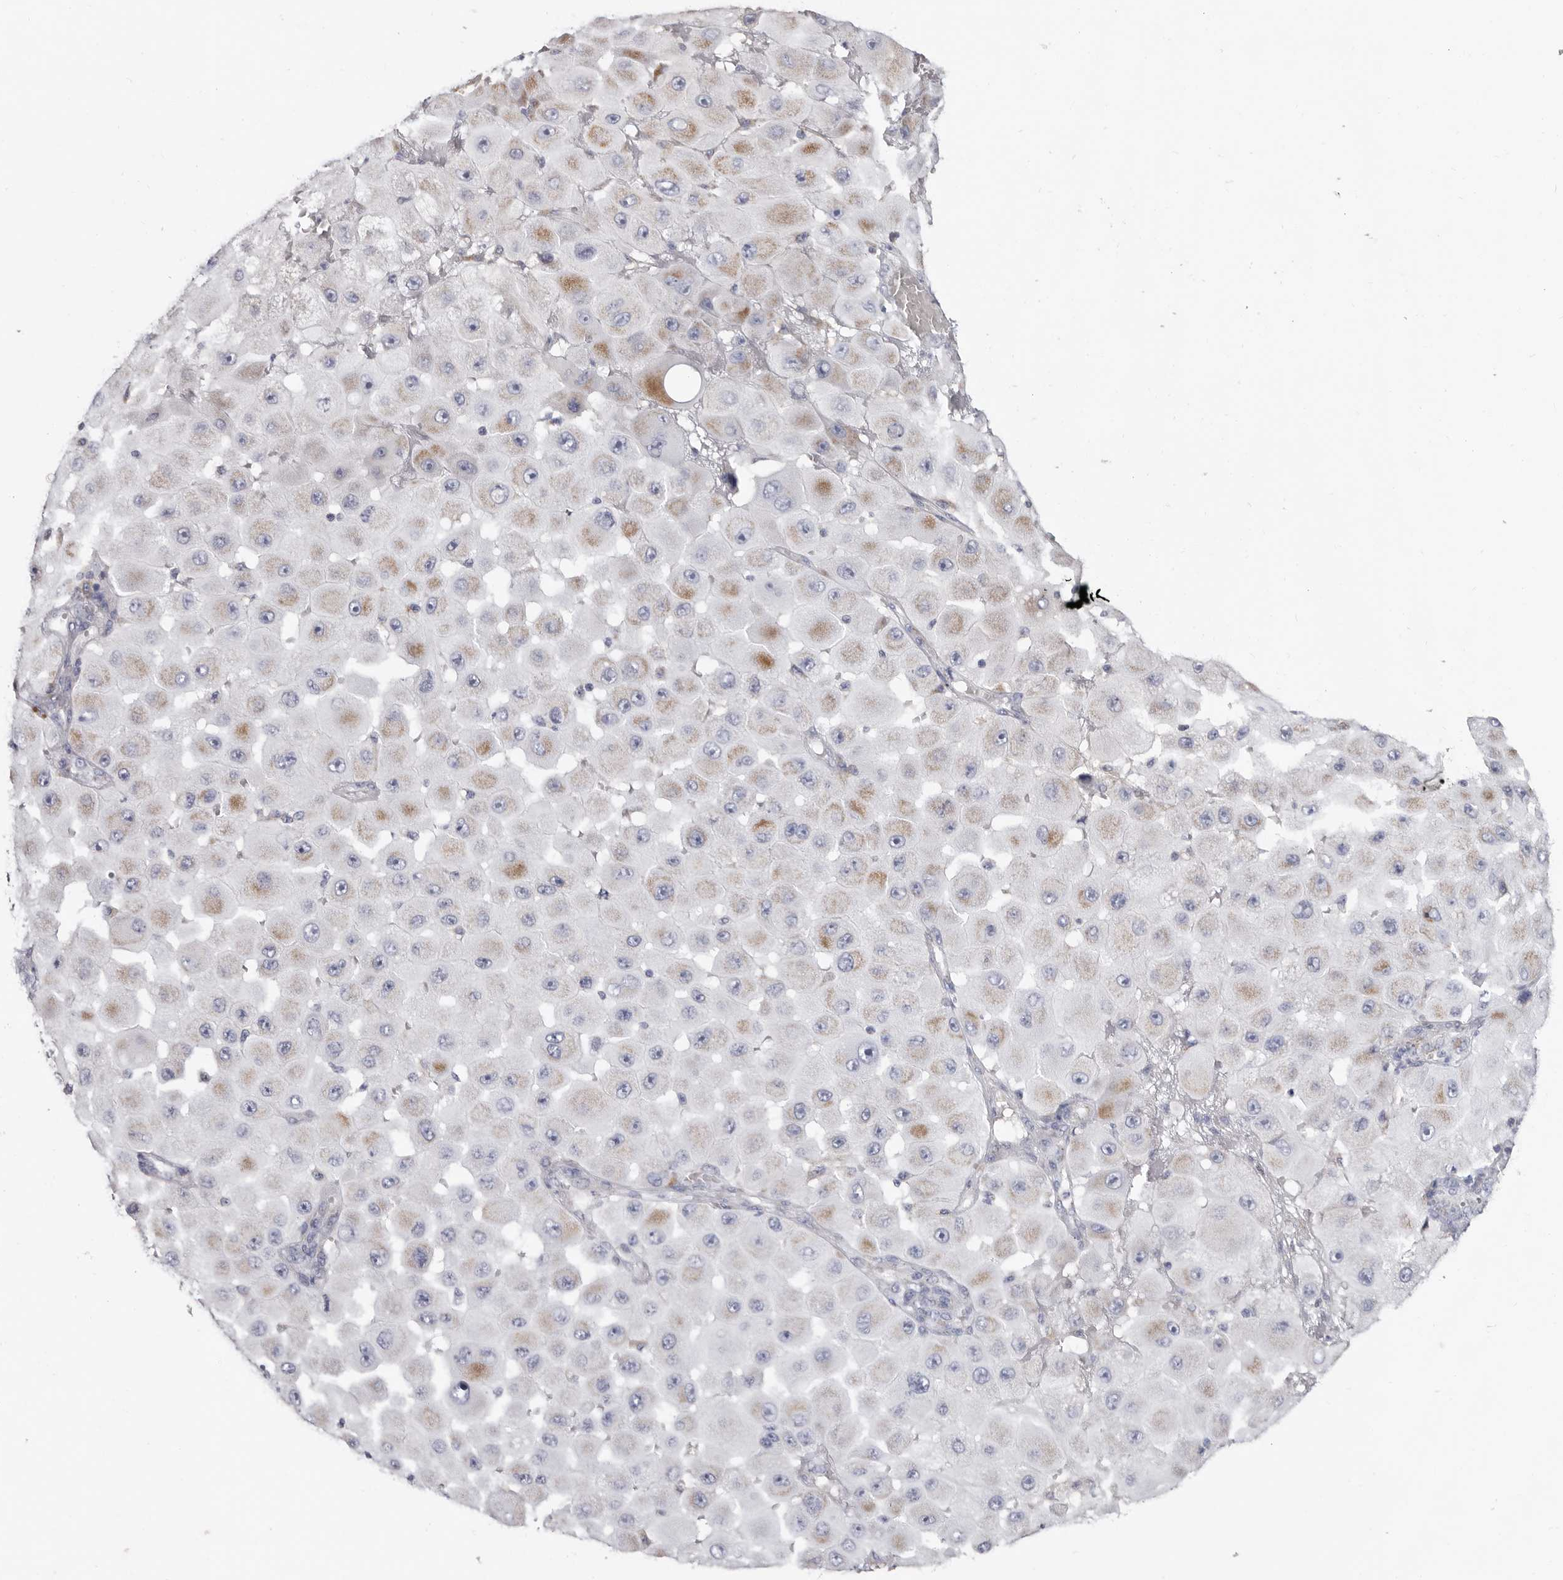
{"staining": {"intensity": "moderate", "quantity": "<25%", "location": "cytoplasmic/membranous"}, "tissue": "melanoma", "cell_type": "Tumor cells", "image_type": "cancer", "snomed": [{"axis": "morphology", "description": "Malignant melanoma, NOS"}, {"axis": "topography", "description": "Skin"}], "caption": "High-magnification brightfield microscopy of melanoma stained with DAB (brown) and counterstained with hematoxylin (blue). tumor cells exhibit moderate cytoplasmic/membranous positivity is identified in approximately<25% of cells.", "gene": "RSPO2", "patient": {"sex": "female", "age": 81}}